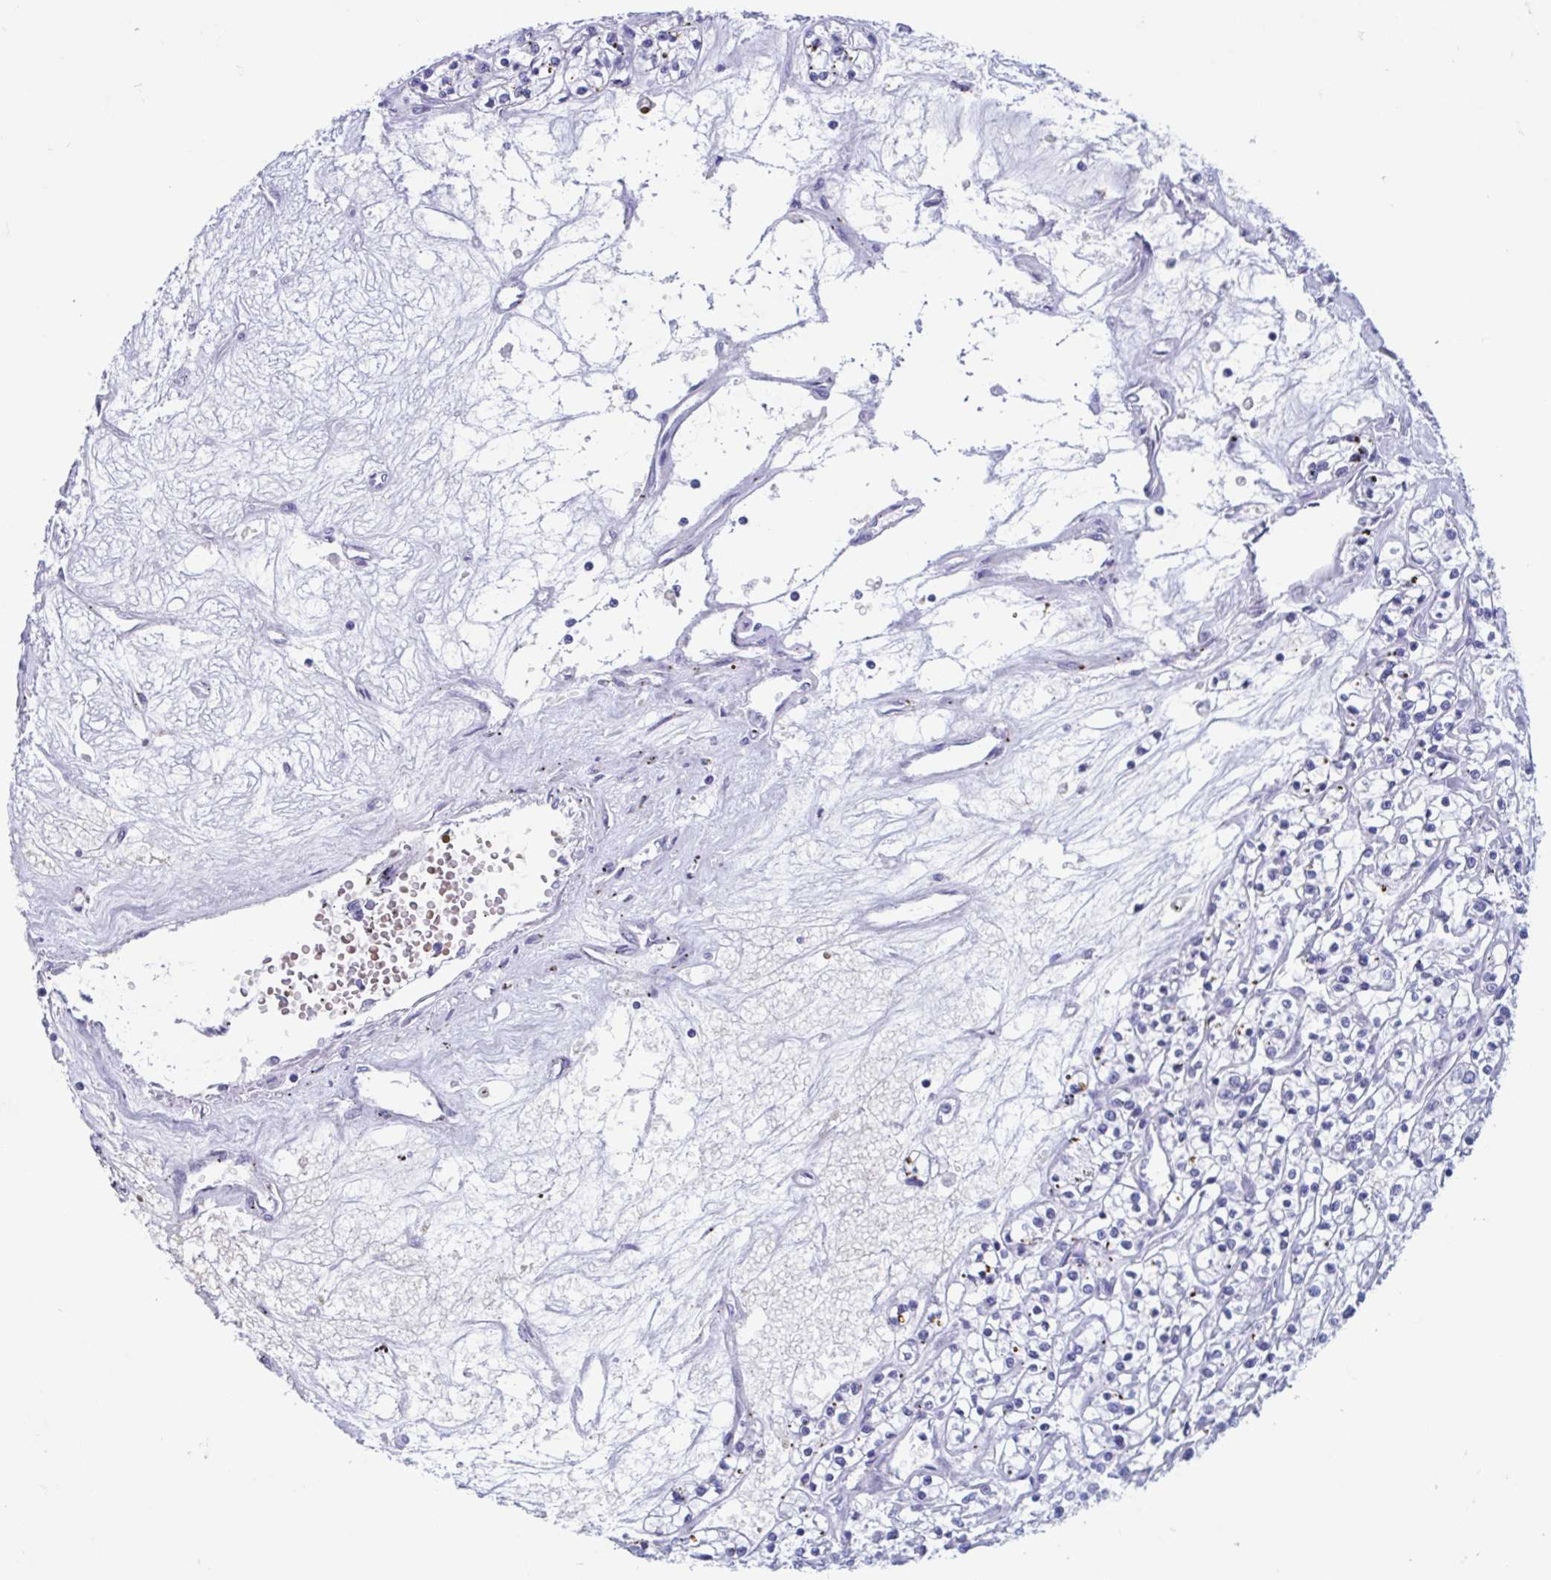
{"staining": {"intensity": "negative", "quantity": "none", "location": "none"}, "tissue": "renal cancer", "cell_type": "Tumor cells", "image_type": "cancer", "snomed": [{"axis": "morphology", "description": "Adenocarcinoma, NOS"}, {"axis": "topography", "description": "Kidney"}], "caption": "Renal cancer was stained to show a protein in brown. There is no significant positivity in tumor cells.", "gene": "MORC4", "patient": {"sex": "female", "age": 59}}